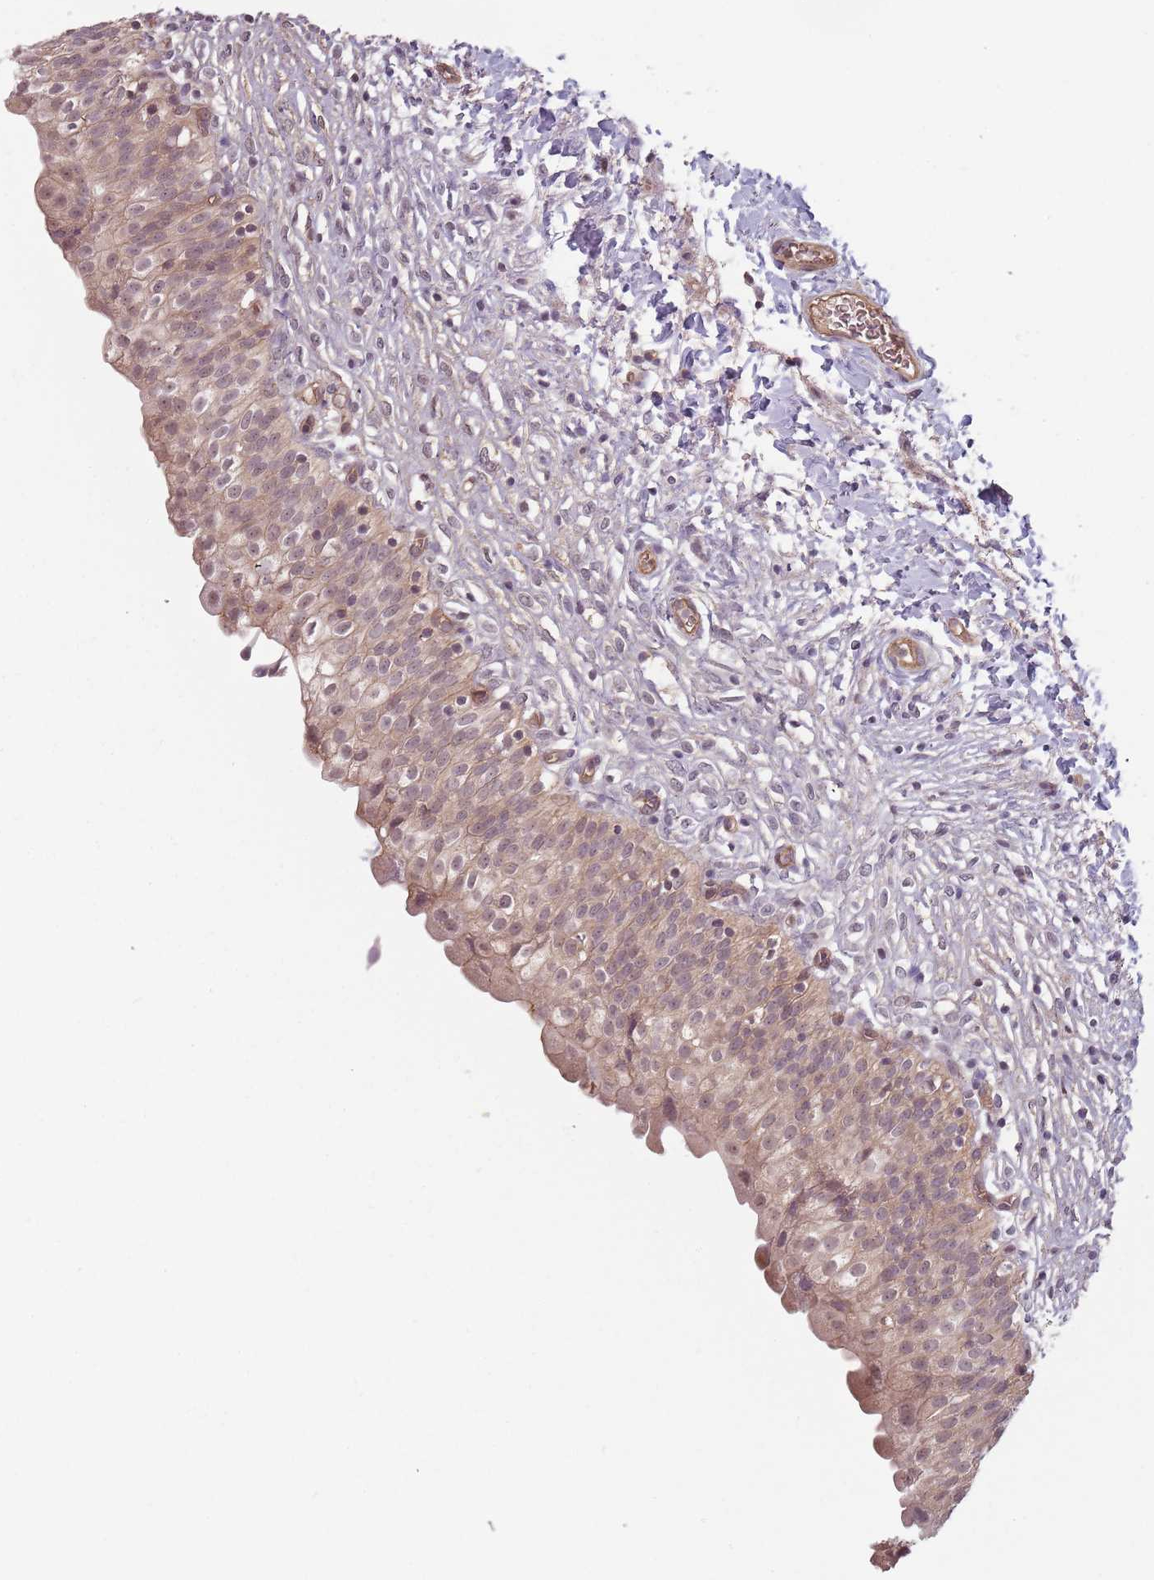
{"staining": {"intensity": "weak", "quantity": ">75%", "location": "cytoplasmic/membranous"}, "tissue": "urinary bladder", "cell_type": "Urothelial cells", "image_type": "normal", "snomed": [{"axis": "morphology", "description": "Normal tissue, NOS"}, {"axis": "topography", "description": "Urinary bladder"}], "caption": "The micrograph shows staining of unremarkable urinary bladder, revealing weak cytoplasmic/membranous protein staining (brown color) within urothelial cells. Immunohistochemistry stains the protein in brown and the nuclei are stained blue.", "gene": "PPP1R14C", "patient": {"sex": "male", "age": 55}}